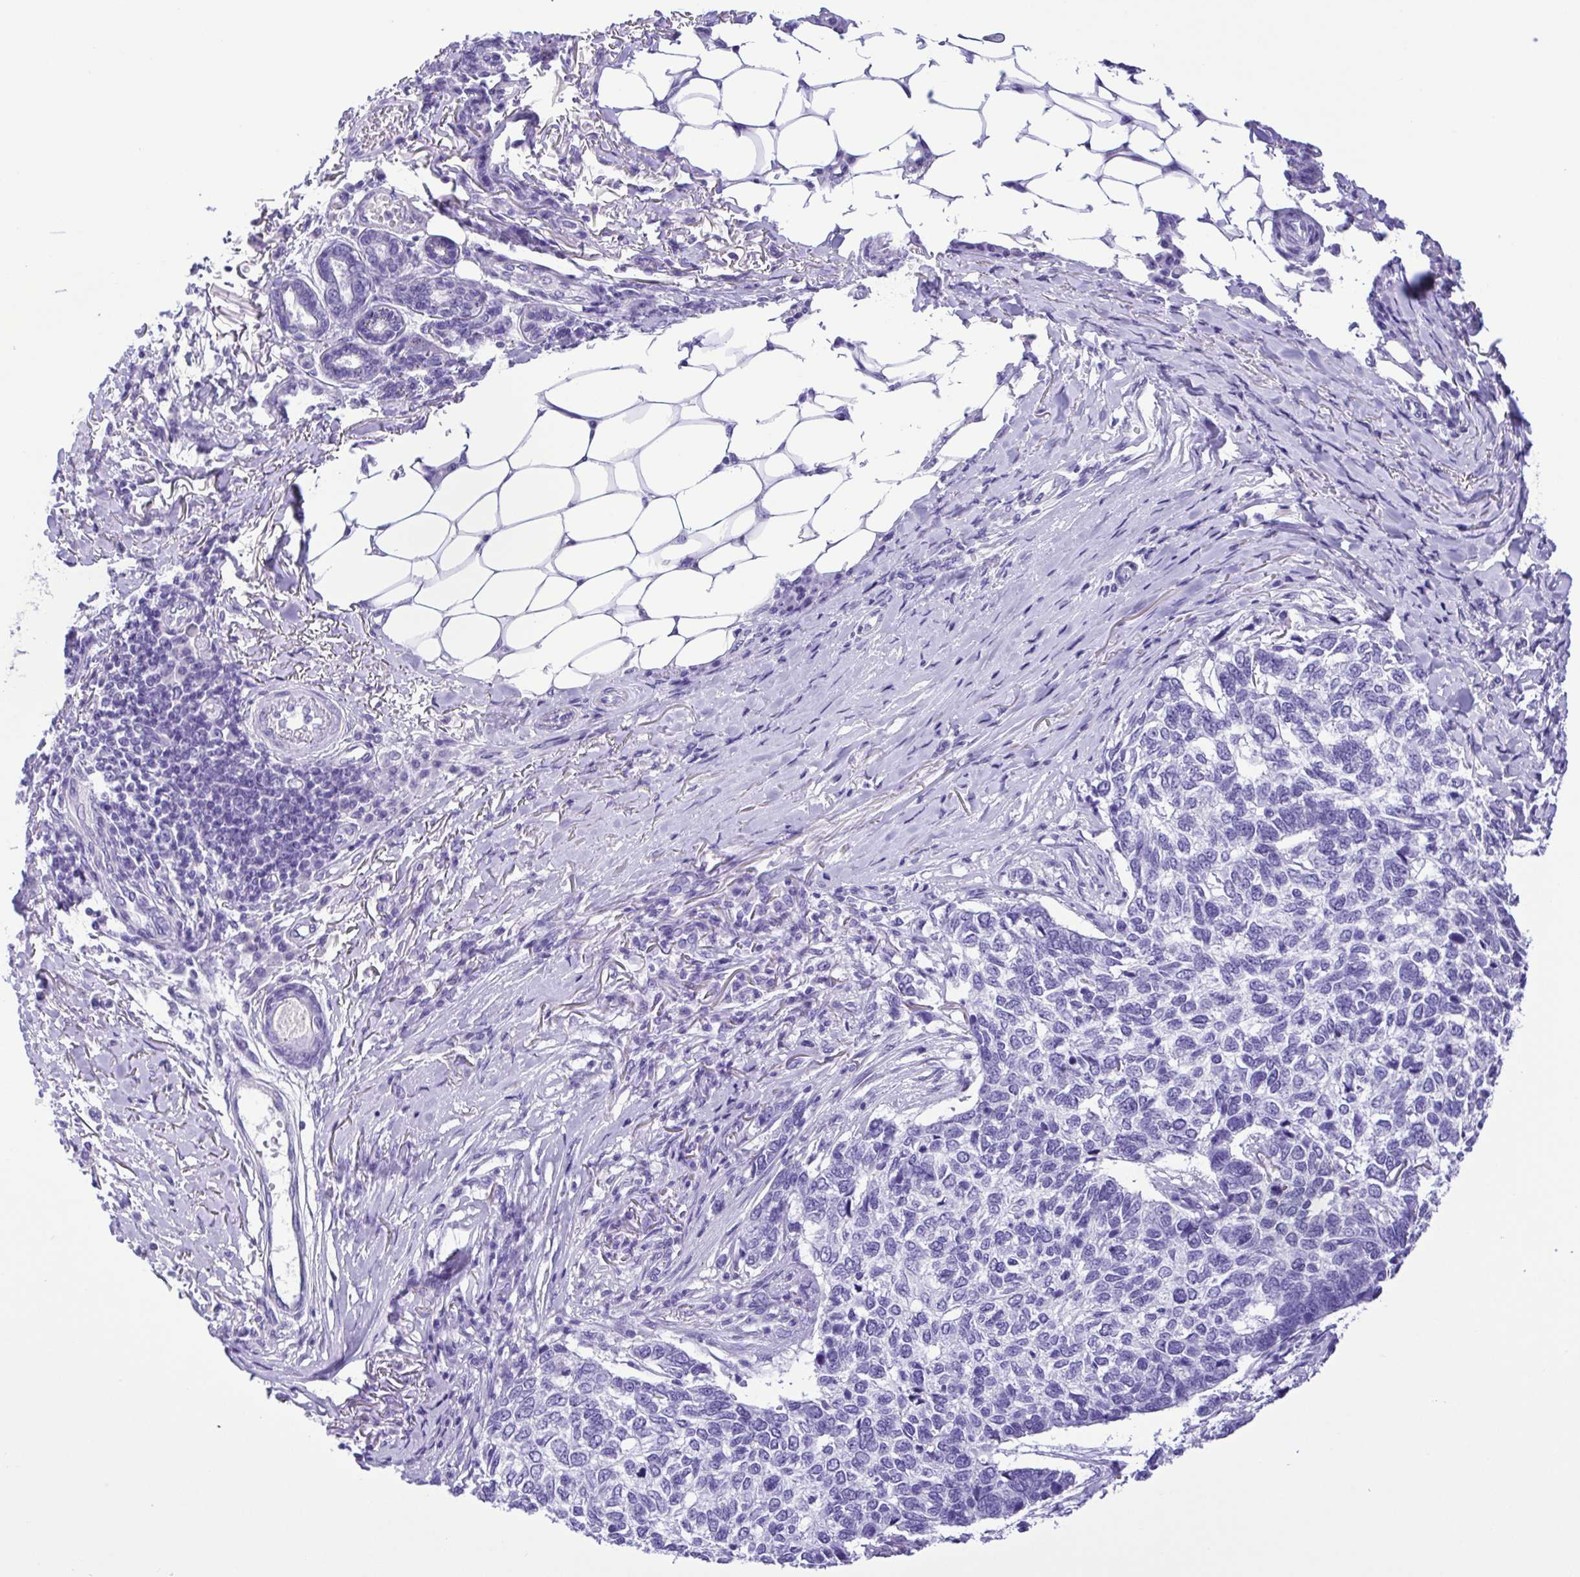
{"staining": {"intensity": "negative", "quantity": "none", "location": "none"}, "tissue": "skin cancer", "cell_type": "Tumor cells", "image_type": "cancer", "snomed": [{"axis": "morphology", "description": "Basal cell carcinoma"}, {"axis": "topography", "description": "Skin"}], "caption": "Immunohistochemical staining of basal cell carcinoma (skin) displays no significant expression in tumor cells. (Brightfield microscopy of DAB IHC at high magnification).", "gene": "OVGP1", "patient": {"sex": "female", "age": 65}}